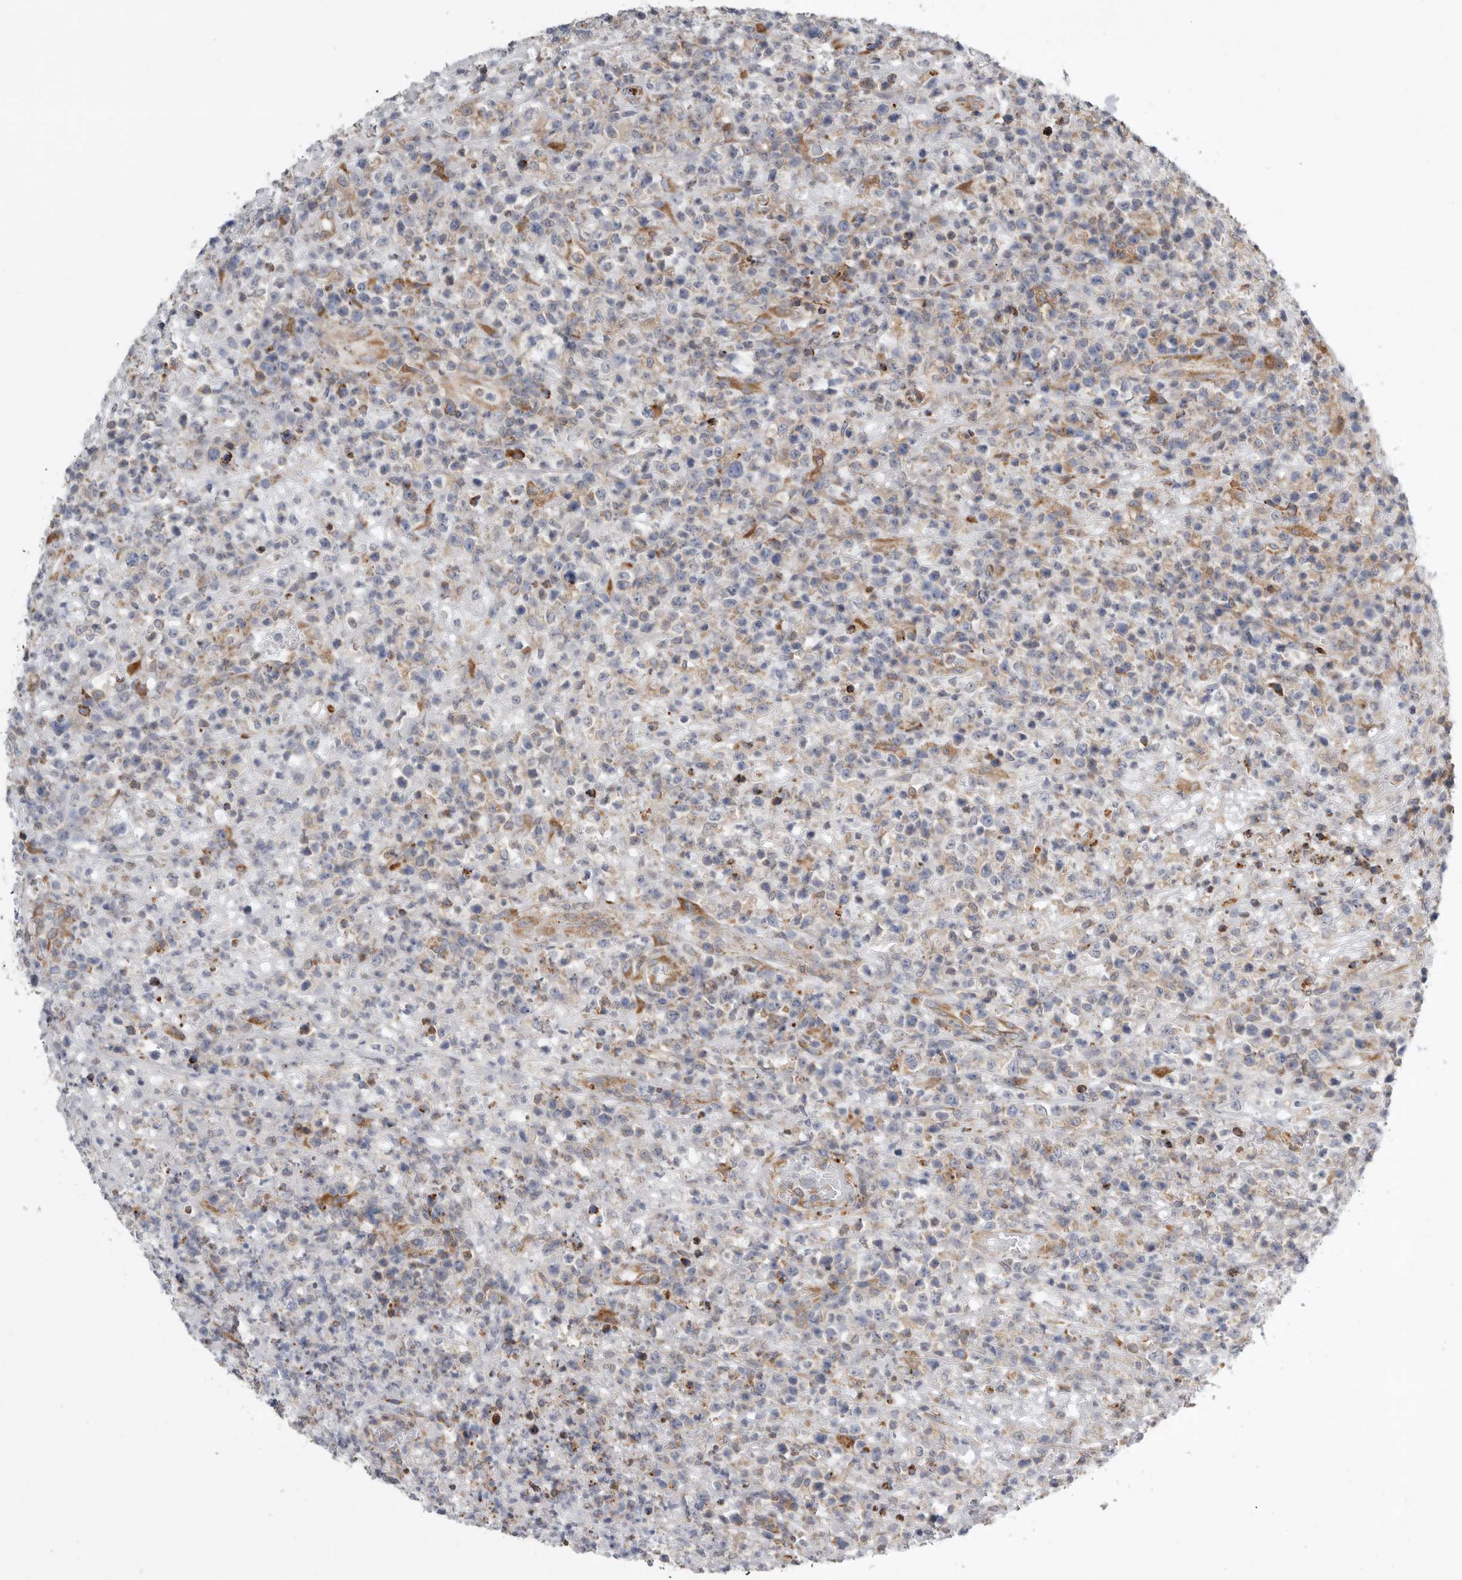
{"staining": {"intensity": "negative", "quantity": "none", "location": "none"}, "tissue": "lymphoma", "cell_type": "Tumor cells", "image_type": "cancer", "snomed": [{"axis": "morphology", "description": "Malignant lymphoma, non-Hodgkin's type, High grade"}, {"axis": "topography", "description": "Colon"}], "caption": "Human lymphoma stained for a protein using immunohistochemistry (IHC) reveals no positivity in tumor cells.", "gene": "GANAB", "patient": {"sex": "female", "age": 53}}